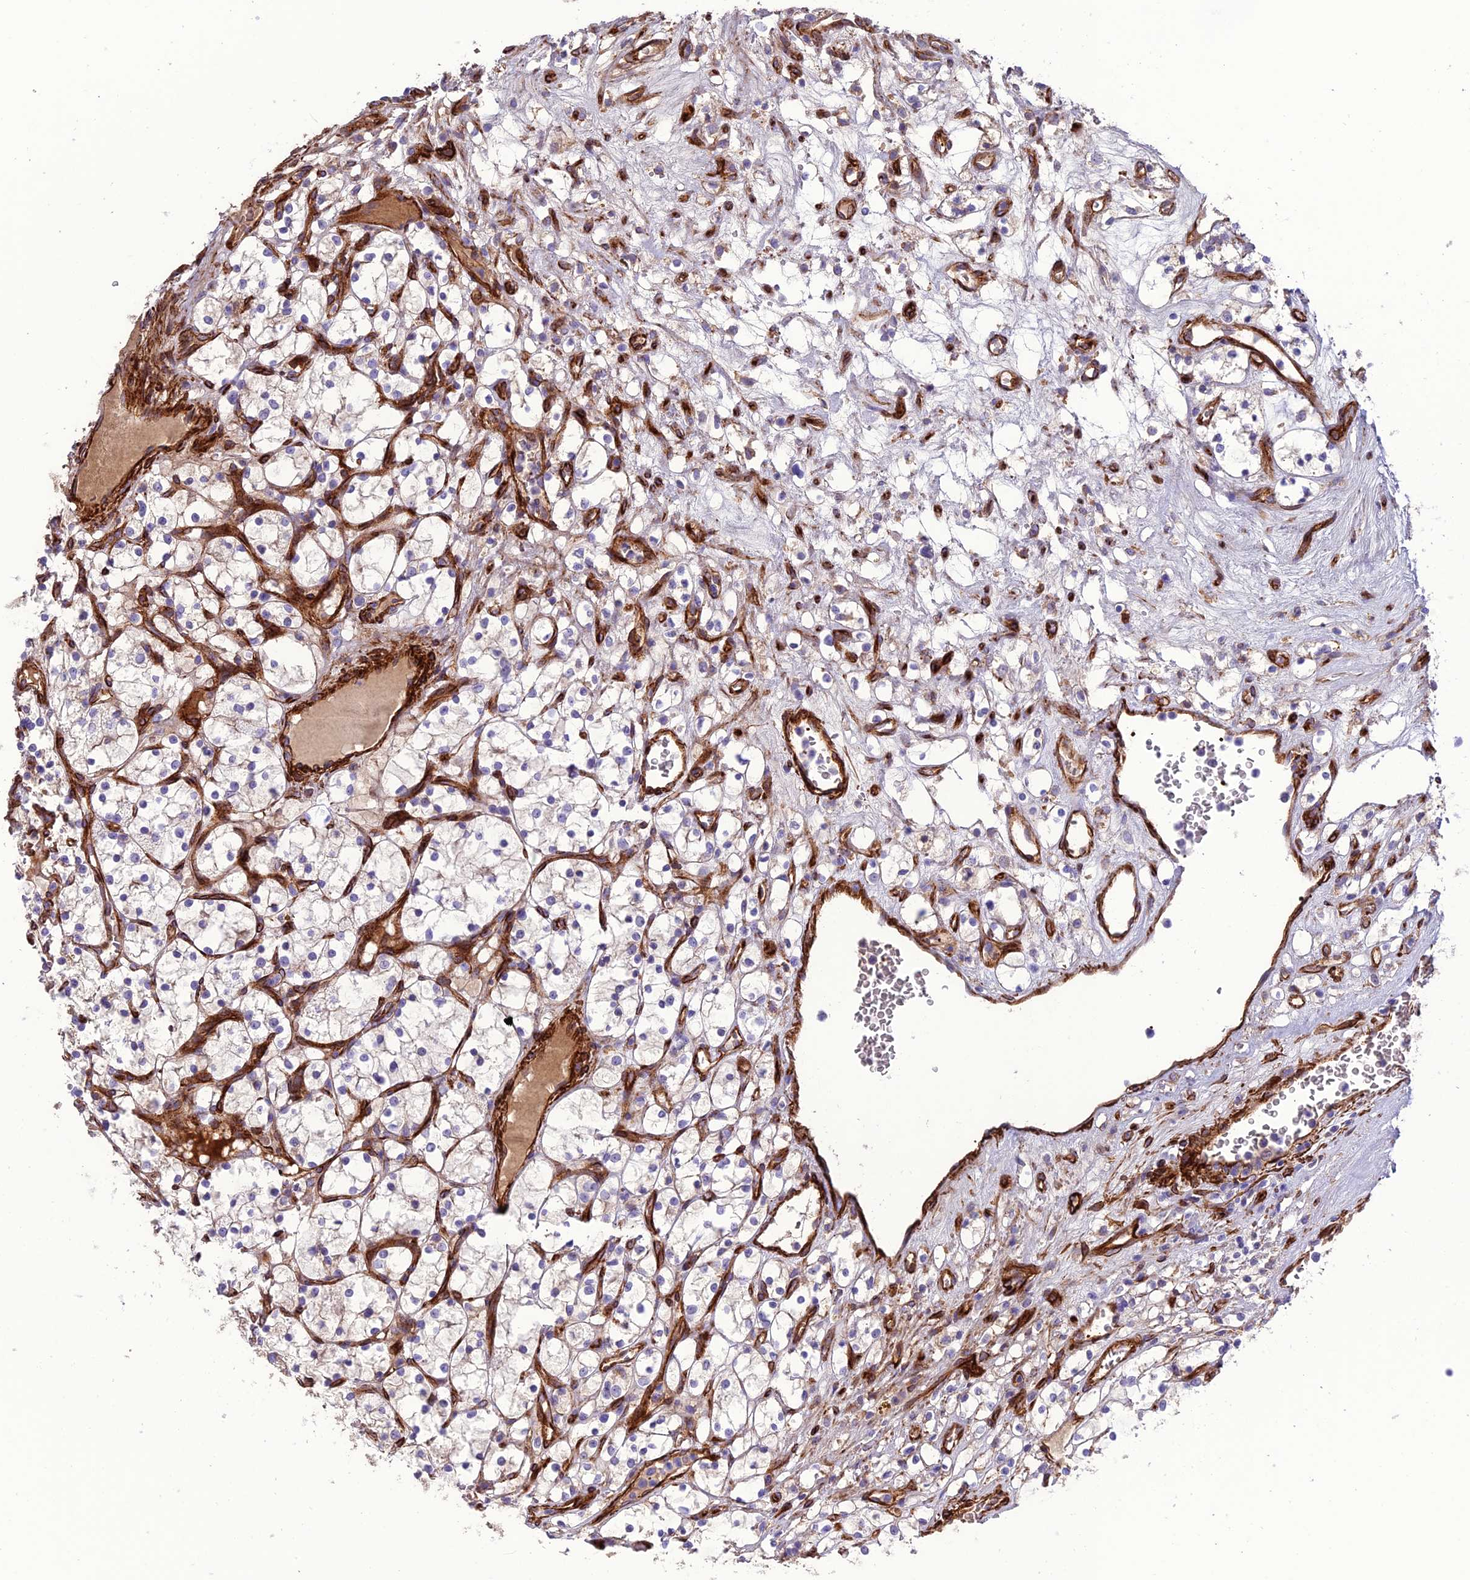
{"staining": {"intensity": "negative", "quantity": "none", "location": "none"}, "tissue": "renal cancer", "cell_type": "Tumor cells", "image_type": "cancer", "snomed": [{"axis": "morphology", "description": "Adenocarcinoma, NOS"}, {"axis": "topography", "description": "Kidney"}], "caption": "The image exhibits no significant expression in tumor cells of renal adenocarcinoma. (Brightfield microscopy of DAB (3,3'-diaminobenzidine) immunohistochemistry at high magnification).", "gene": "REX1BD", "patient": {"sex": "female", "age": 69}}